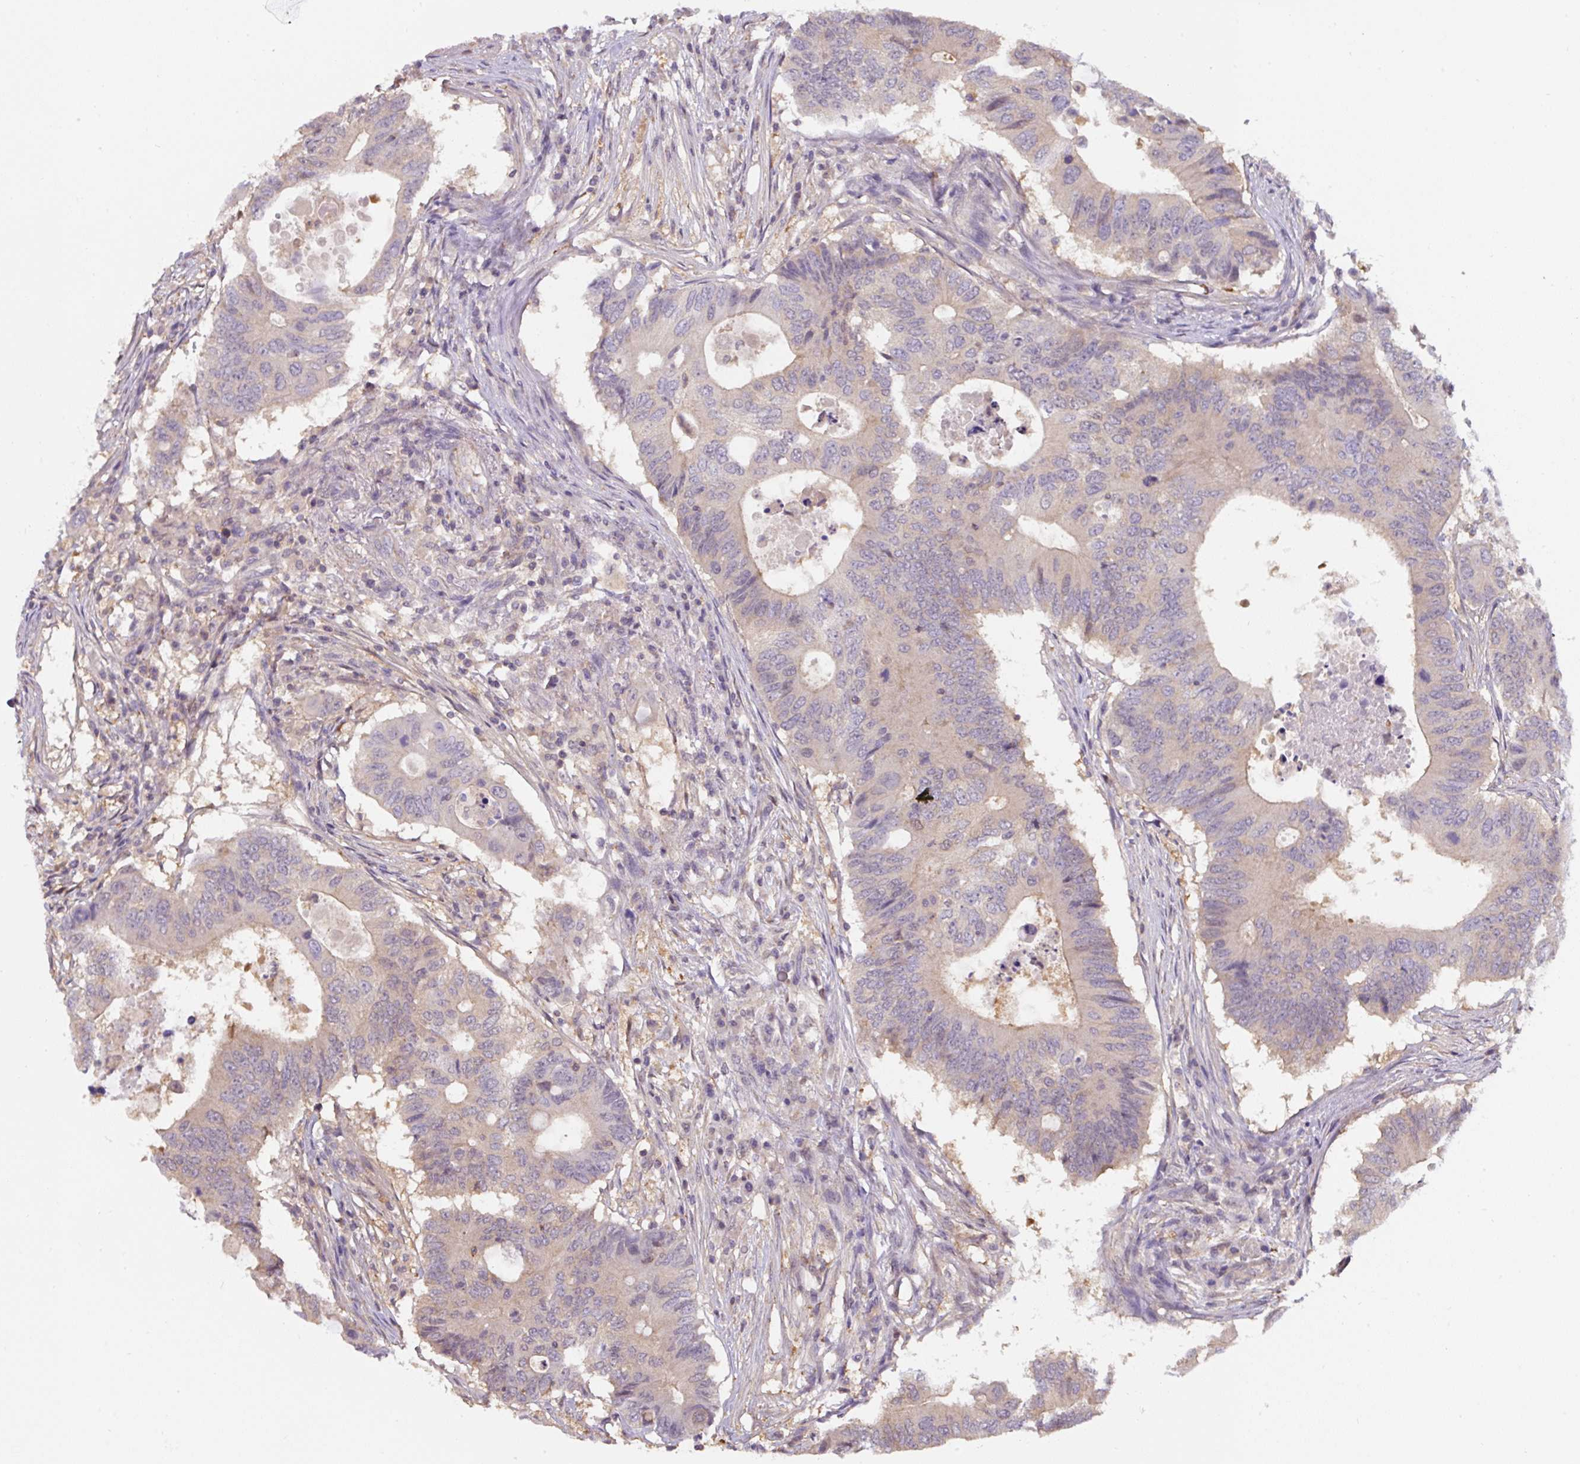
{"staining": {"intensity": "weak", "quantity": "25%-75%", "location": "cytoplasmic/membranous"}, "tissue": "colorectal cancer", "cell_type": "Tumor cells", "image_type": "cancer", "snomed": [{"axis": "morphology", "description": "Adenocarcinoma, NOS"}, {"axis": "topography", "description": "Colon"}], "caption": "Human colorectal adenocarcinoma stained with a protein marker displays weak staining in tumor cells.", "gene": "ST13", "patient": {"sex": "male", "age": 71}}